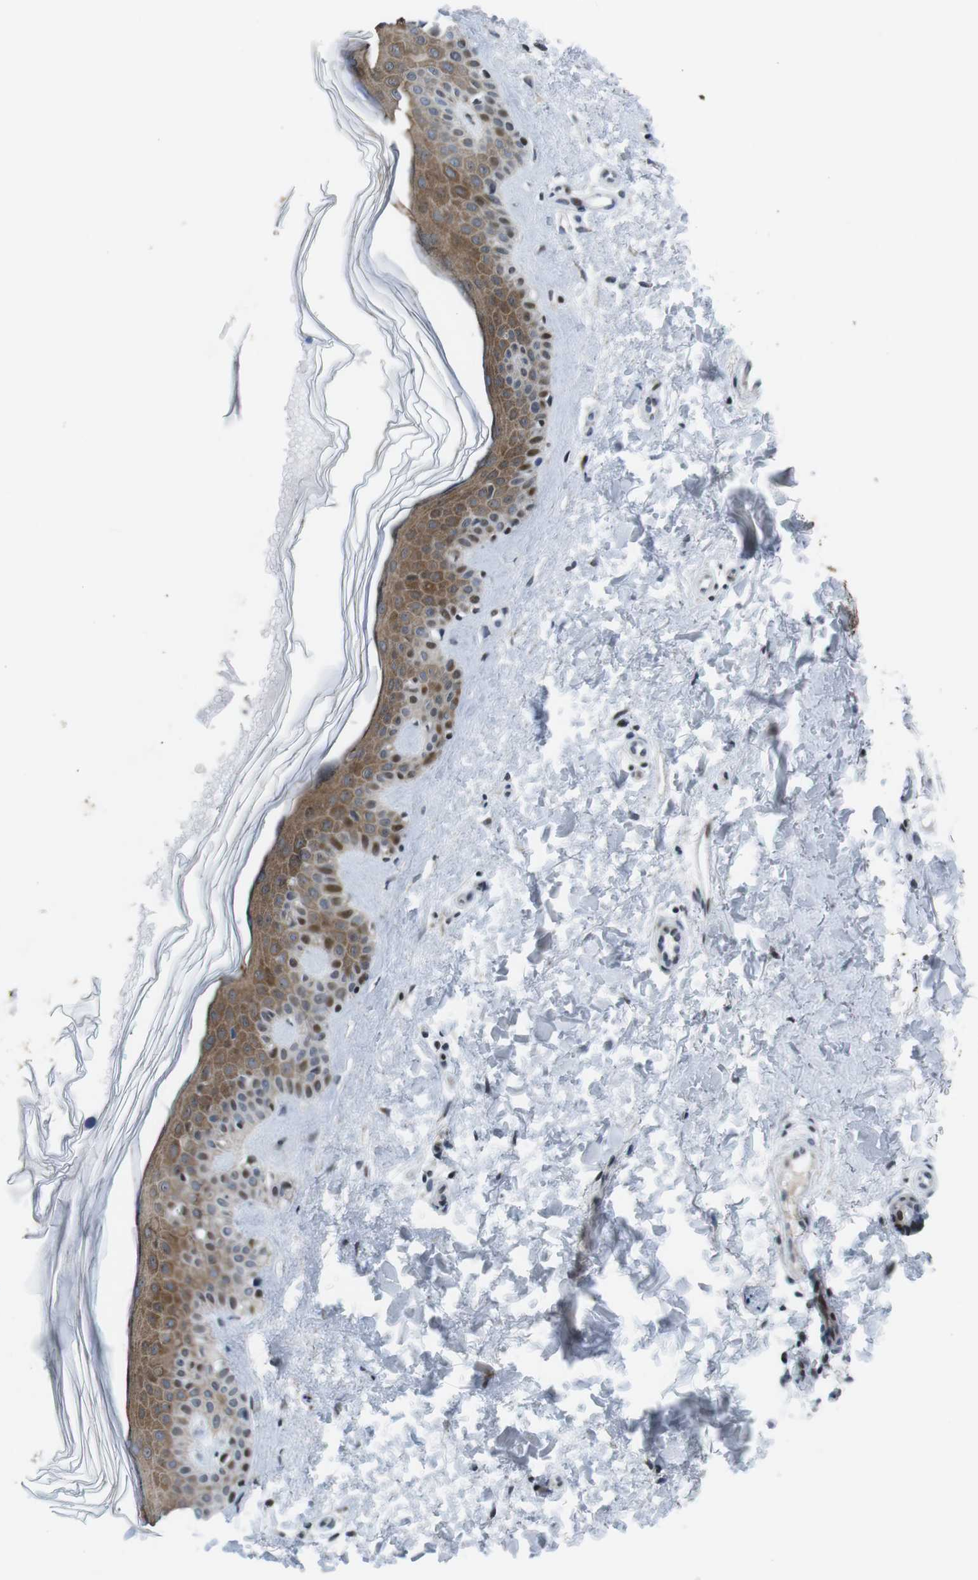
{"staining": {"intensity": "moderate", "quantity": "25%-75%", "location": "cytoplasmic/membranous,nuclear"}, "tissue": "skin", "cell_type": "Fibroblasts", "image_type": "normal", "snomed": [{"axis": "morphology", "description": "Normal tissue, NOS"}, {"axis": "topography", "description": "Skin"}], "caption": "The photomicrograph shows staining of unremarkable skin, revealing moderate cytoplasmic/membranous,nuclear protein expression (brown color) within fibroblasts. Nuclei are stained in blue.", "gene": "MLH1", "patient": {"sex": "male", "age": 67}}